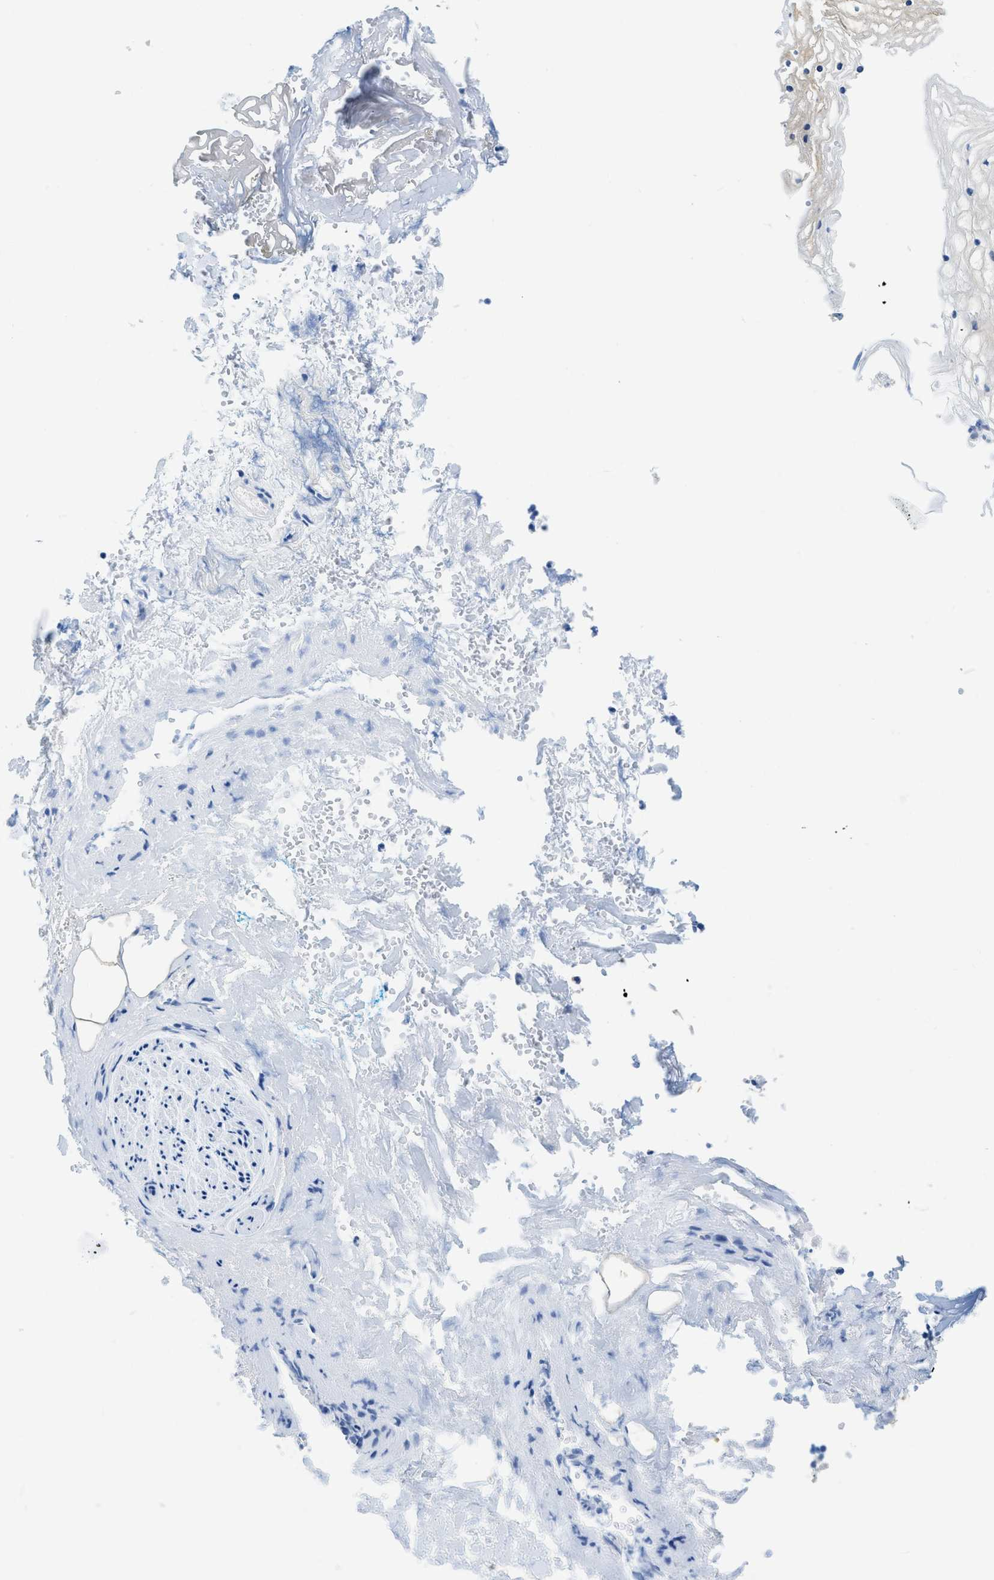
{"staining": {"intensity": "negative", "quantity": "none", "location": "none"}, "tissue": "vagina", "cell_type": "Squamous epithelial cells", "image_type": "normal", "snomed": [{"axis": "morphology", "description": "Normal tissue, NOS"}, {"axis": "topography", "description": "Vagina"}], "caption": "A high-resolution photomicrograph shows immunohistochemistry (IHC) staining of normal vagina, which displays no significant expression in squamous epithelial cells. (Brightfield microscopy of DAB immunohistochemistry (IHC) at high magnification).", "gene": "TWF1", "patient": {"sex": "female", "age": 34}}